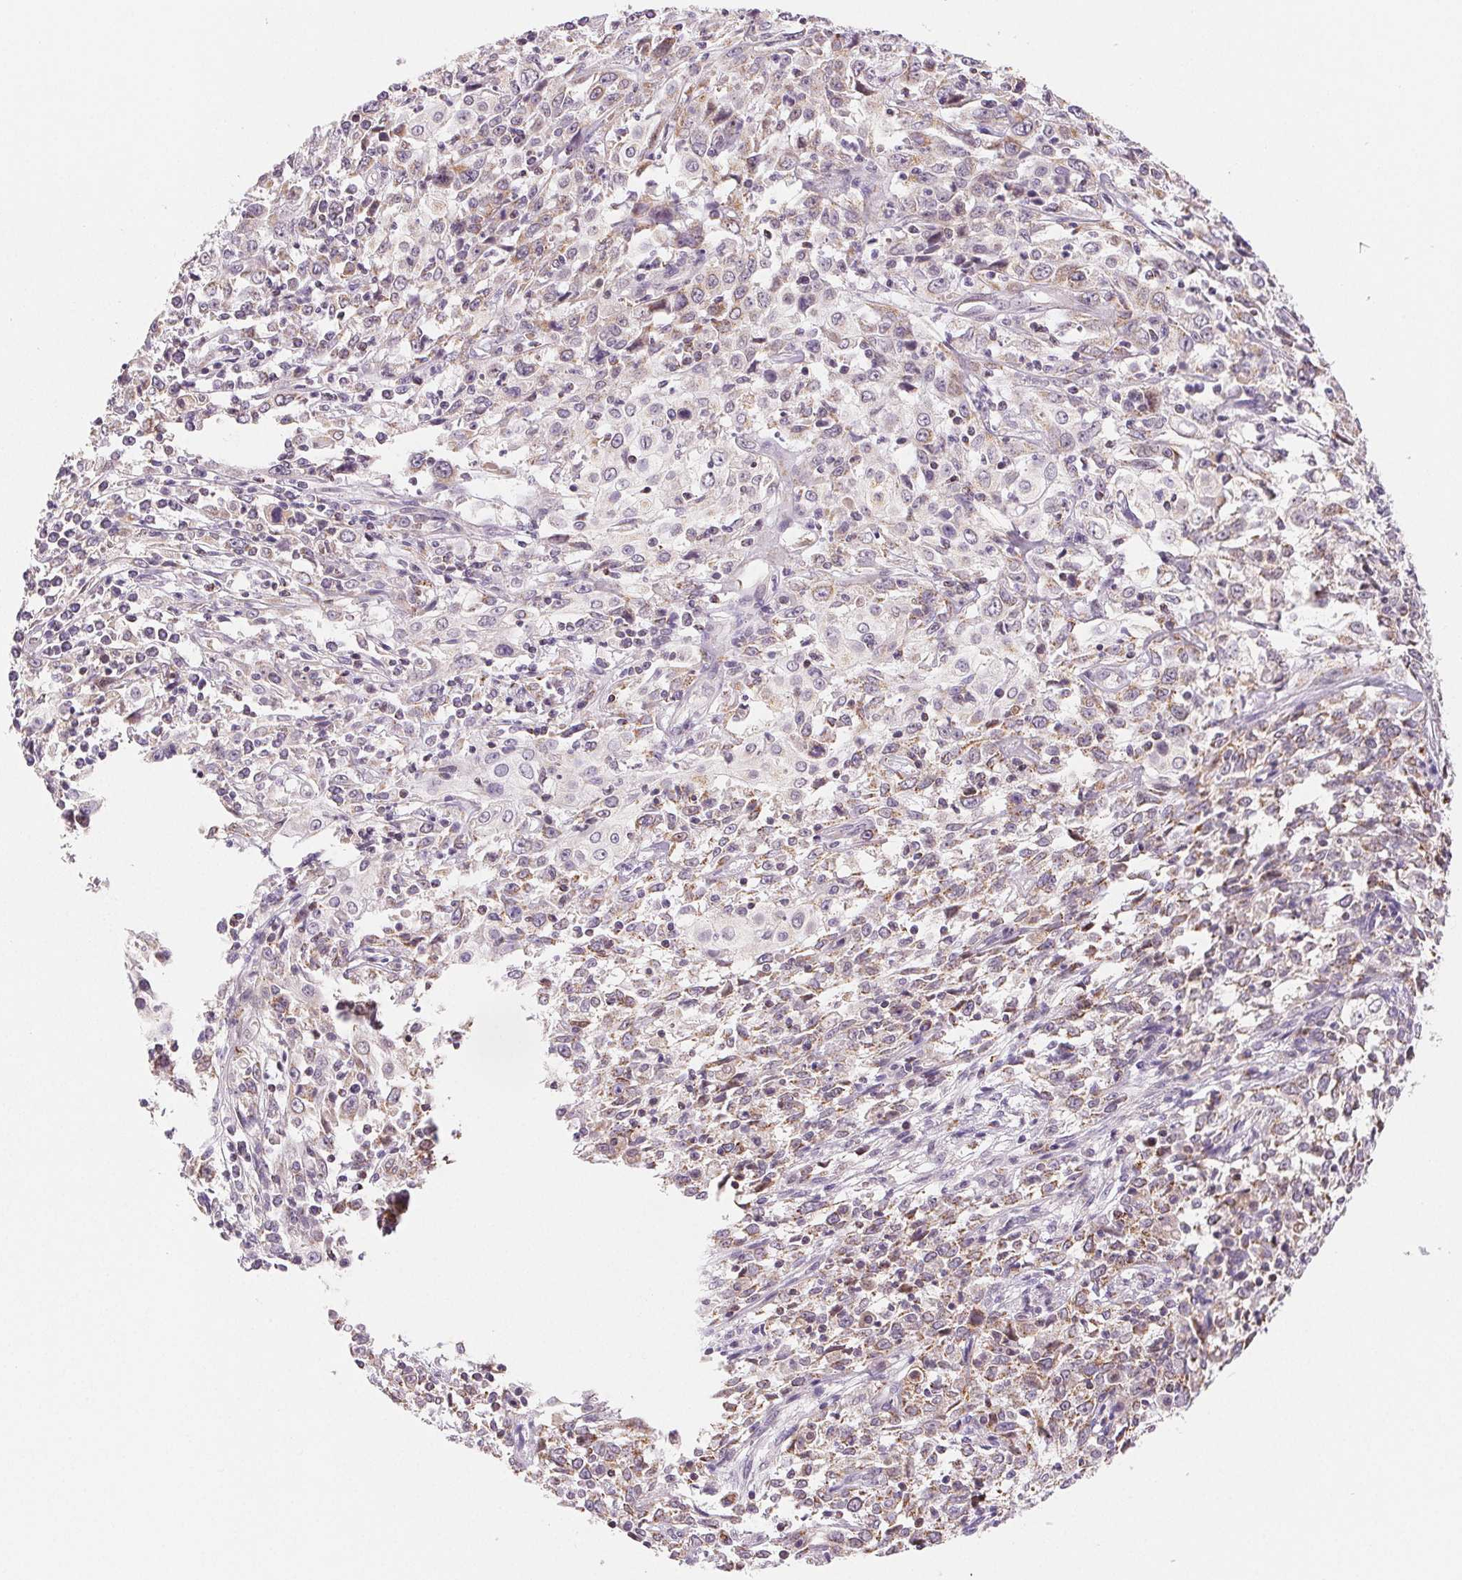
{"staining": {"intensity": "weak", "quantity": "<25%", "location": "cytoplasmic/membranous"}, "tissue": "cervical cancer", "cell_type": "Tumor cells", "image_type": "cancer", "snomed": [{"axis": "morphology", "description": "Adenocarcinoma, NOS"}, {"axis": "topography", "description": "Cervix"}], "caption": "Tumor cells are negative for brown protein staining in cervical adenocarcinoma. Brightfield microscopy of immunohistochemistry (IHC) stained with DAB (brown) and hematoxylin (blue), captured at high magnification.", "gene": "HINT2", "patient": {"sex": "female", "age": 40}}